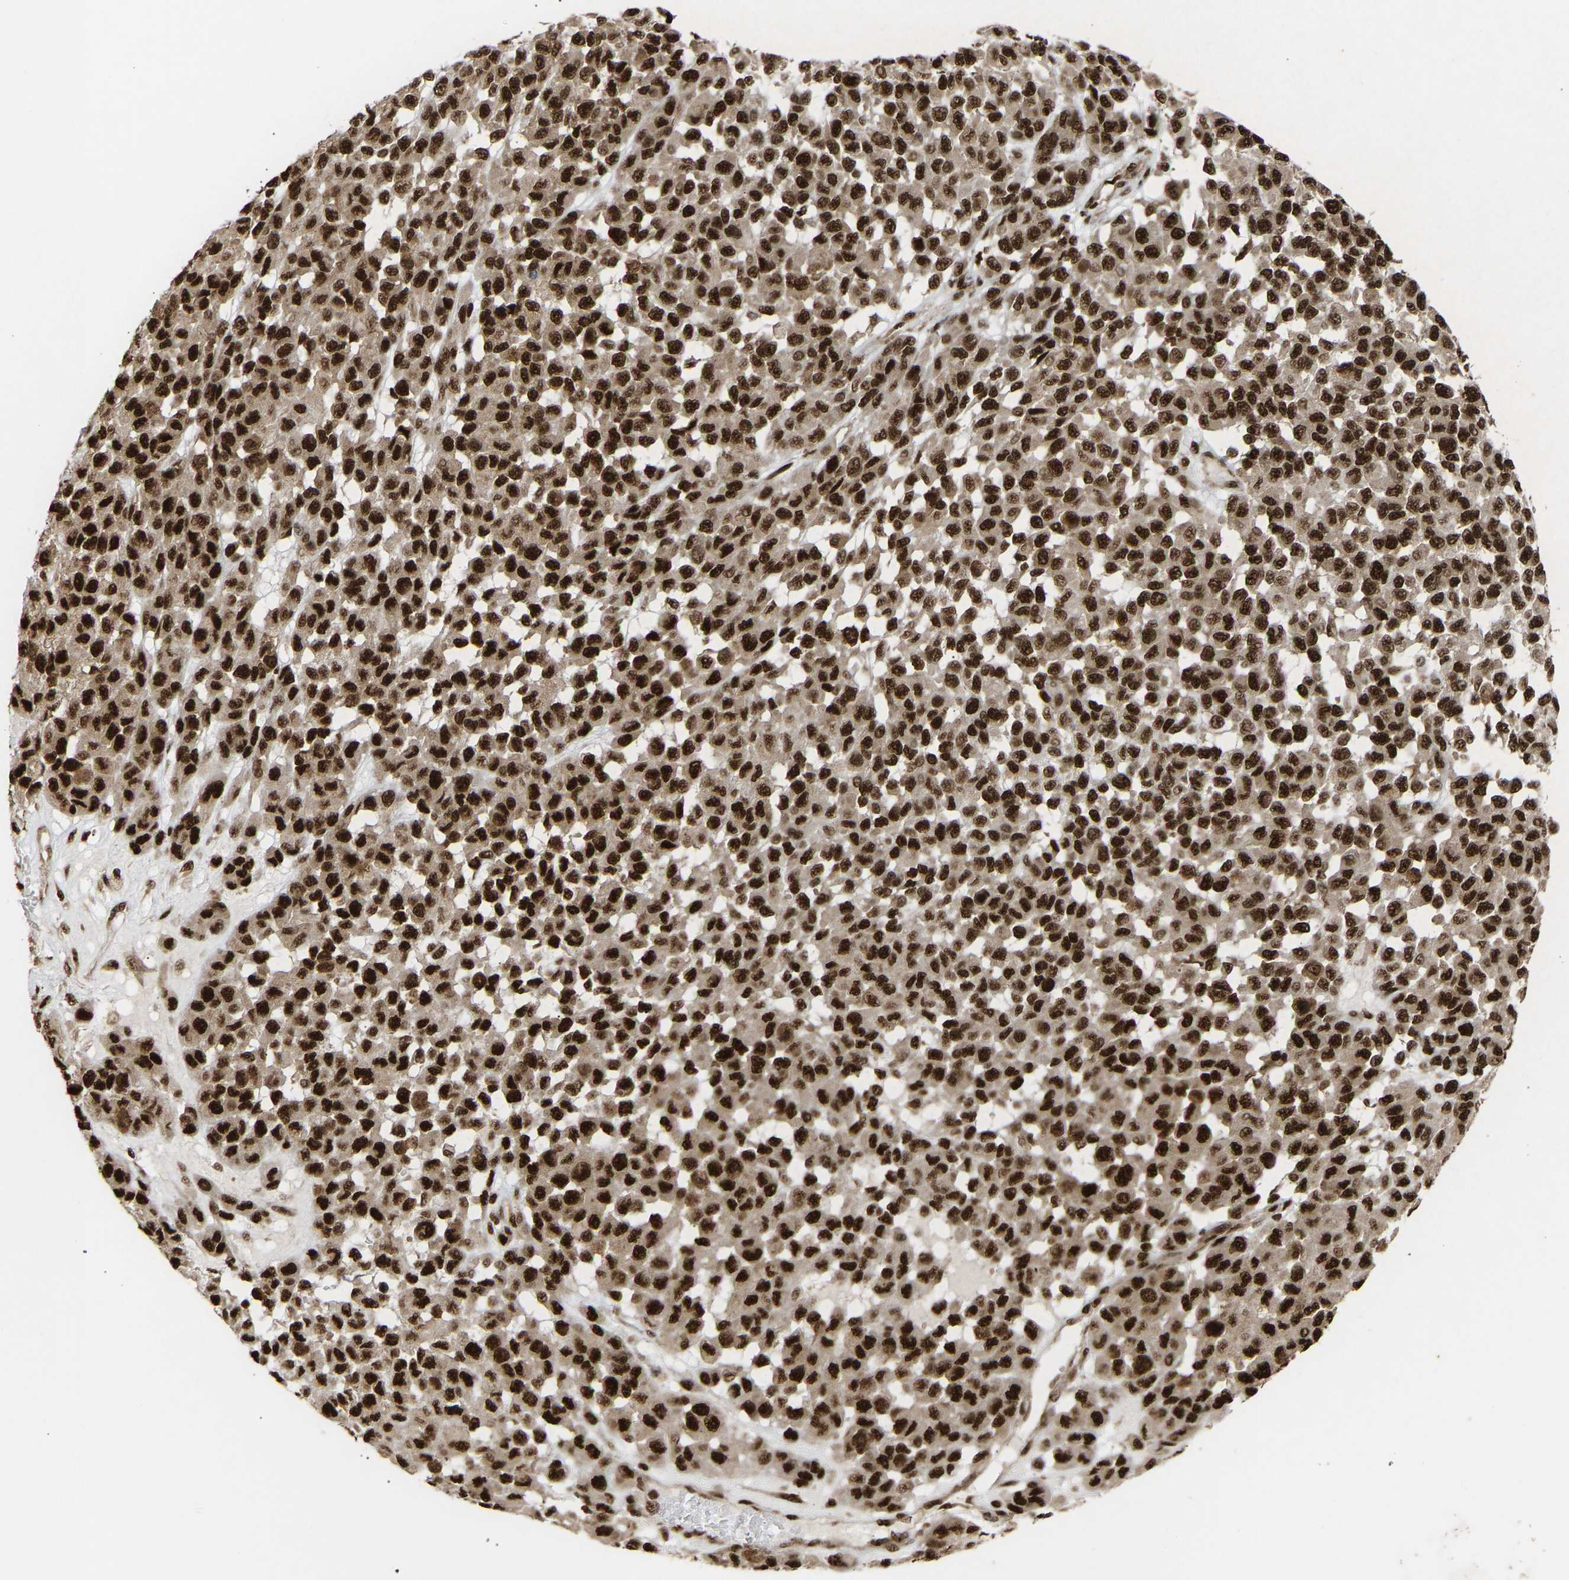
{"staining": {"intensity": "strong", "quantity": ">75%", "location": "nuclear"}, "tissue": "melanoma", "cell_type": "Tumor cells", "image_type": "cancer", "snomed": [{"axis": "morphology", "description": "Malignant melanoma, NOS"}, {"axis": "topography", "description": "Skin"}], "caption": "Immunohistochemistry (IHC) photomicrograph of melanoma stained for a protein (brown), which shows high levels of strong nuclear staining in approximately >75% of tumor cells.", "gene": "ALYREF", "patient": {"sex": "male", "age": 62}}